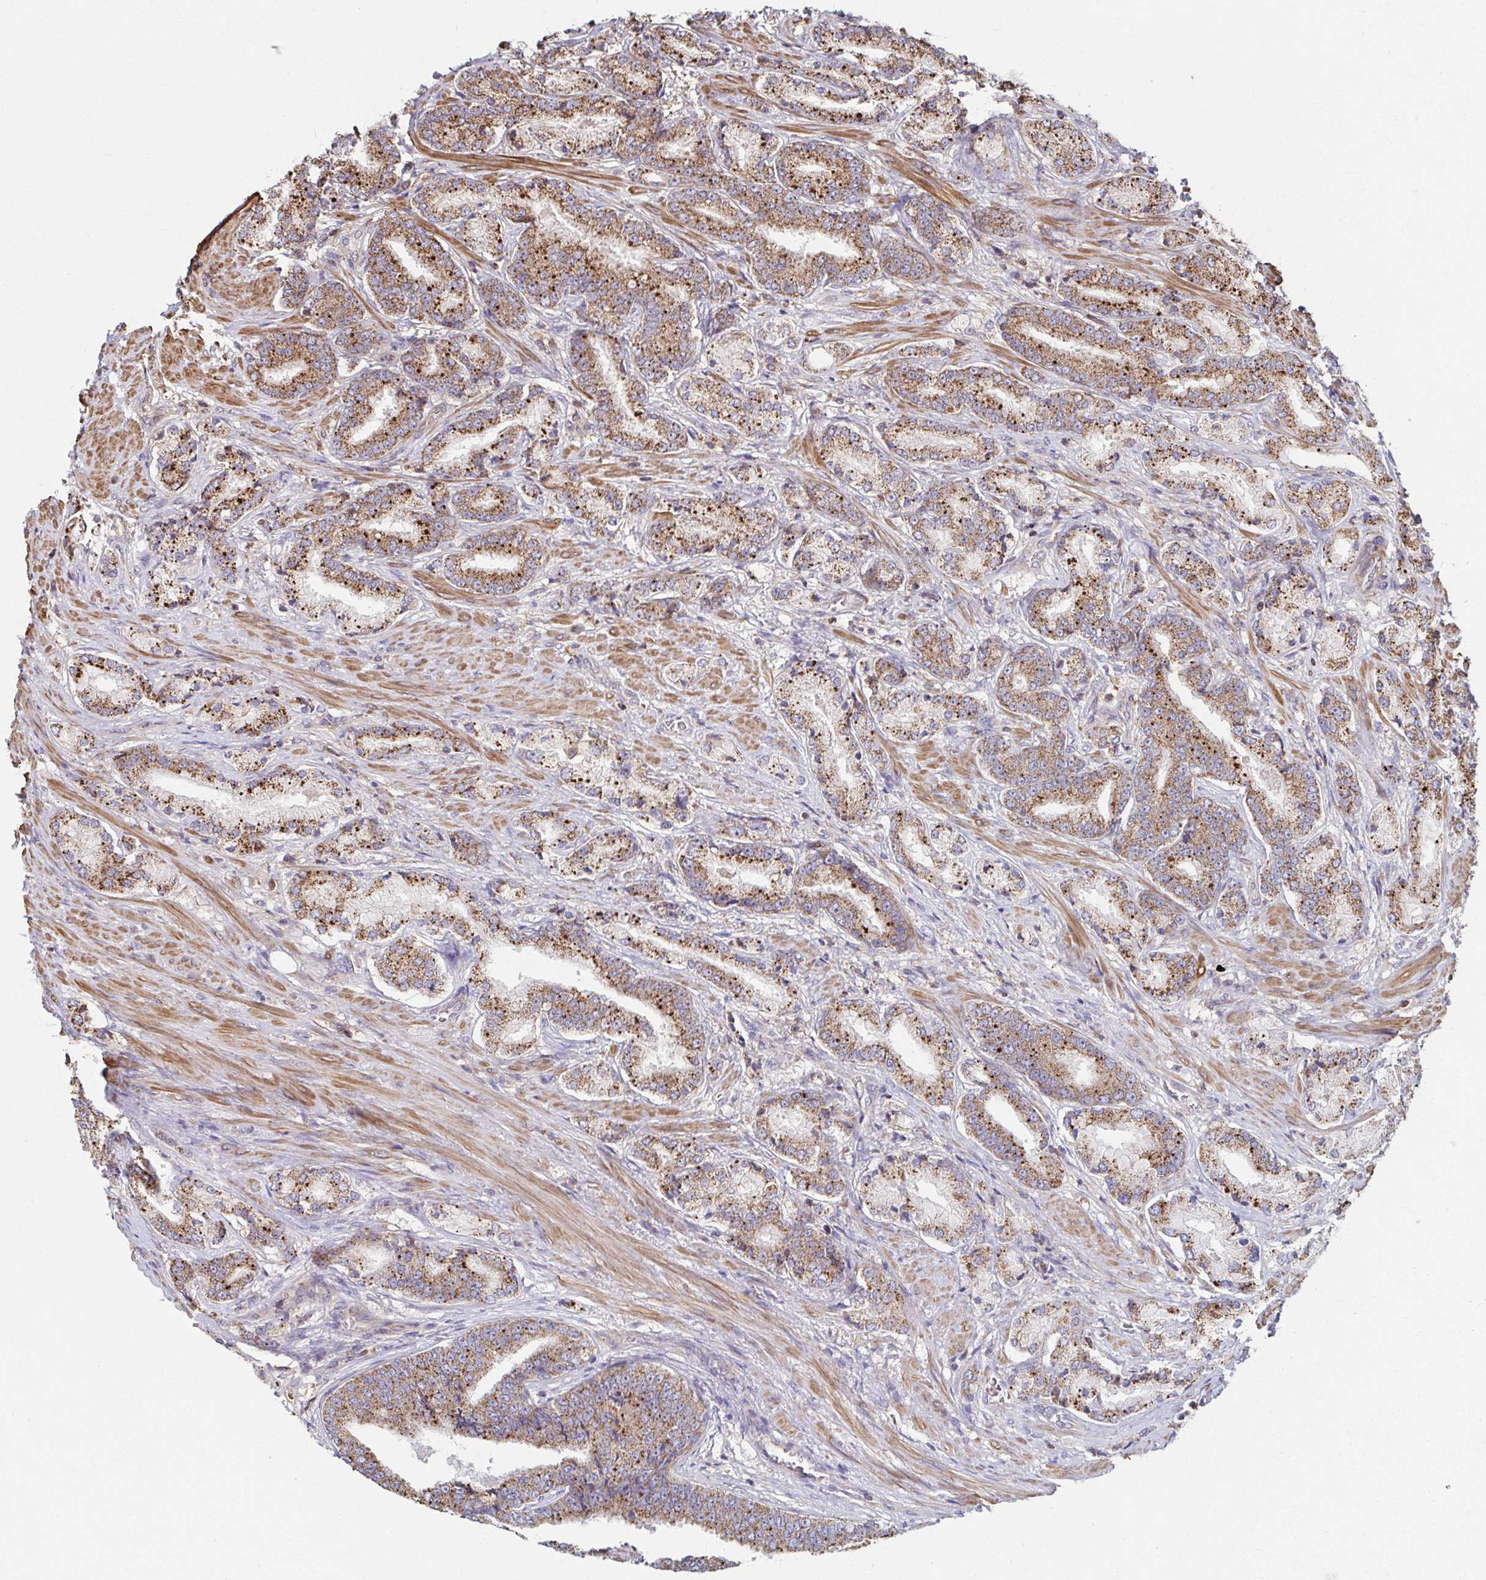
{"staining": {"intensity": "moderate", "quantity": ">75%", "location": "cytoplasmic/membranous"}, "tissue": "prostate cancer", "cell_type": "Tumor cells", "image_type": "cancer", "snomed": [{"axis": "morphology", "description": "Adenocarcinoma, High grade"}, {"axis": "topography", "description": "Prostate and seminal vesicle, NOS"}], "caption": "A brown stain labels moderate cytoplasmic/membranous expression of a protein in human prostate cancer (adenocarcinoma (high-grade)) tumor cells.", "gene": "KLHL34", "patient": {"sex": "male", "age": 61}}